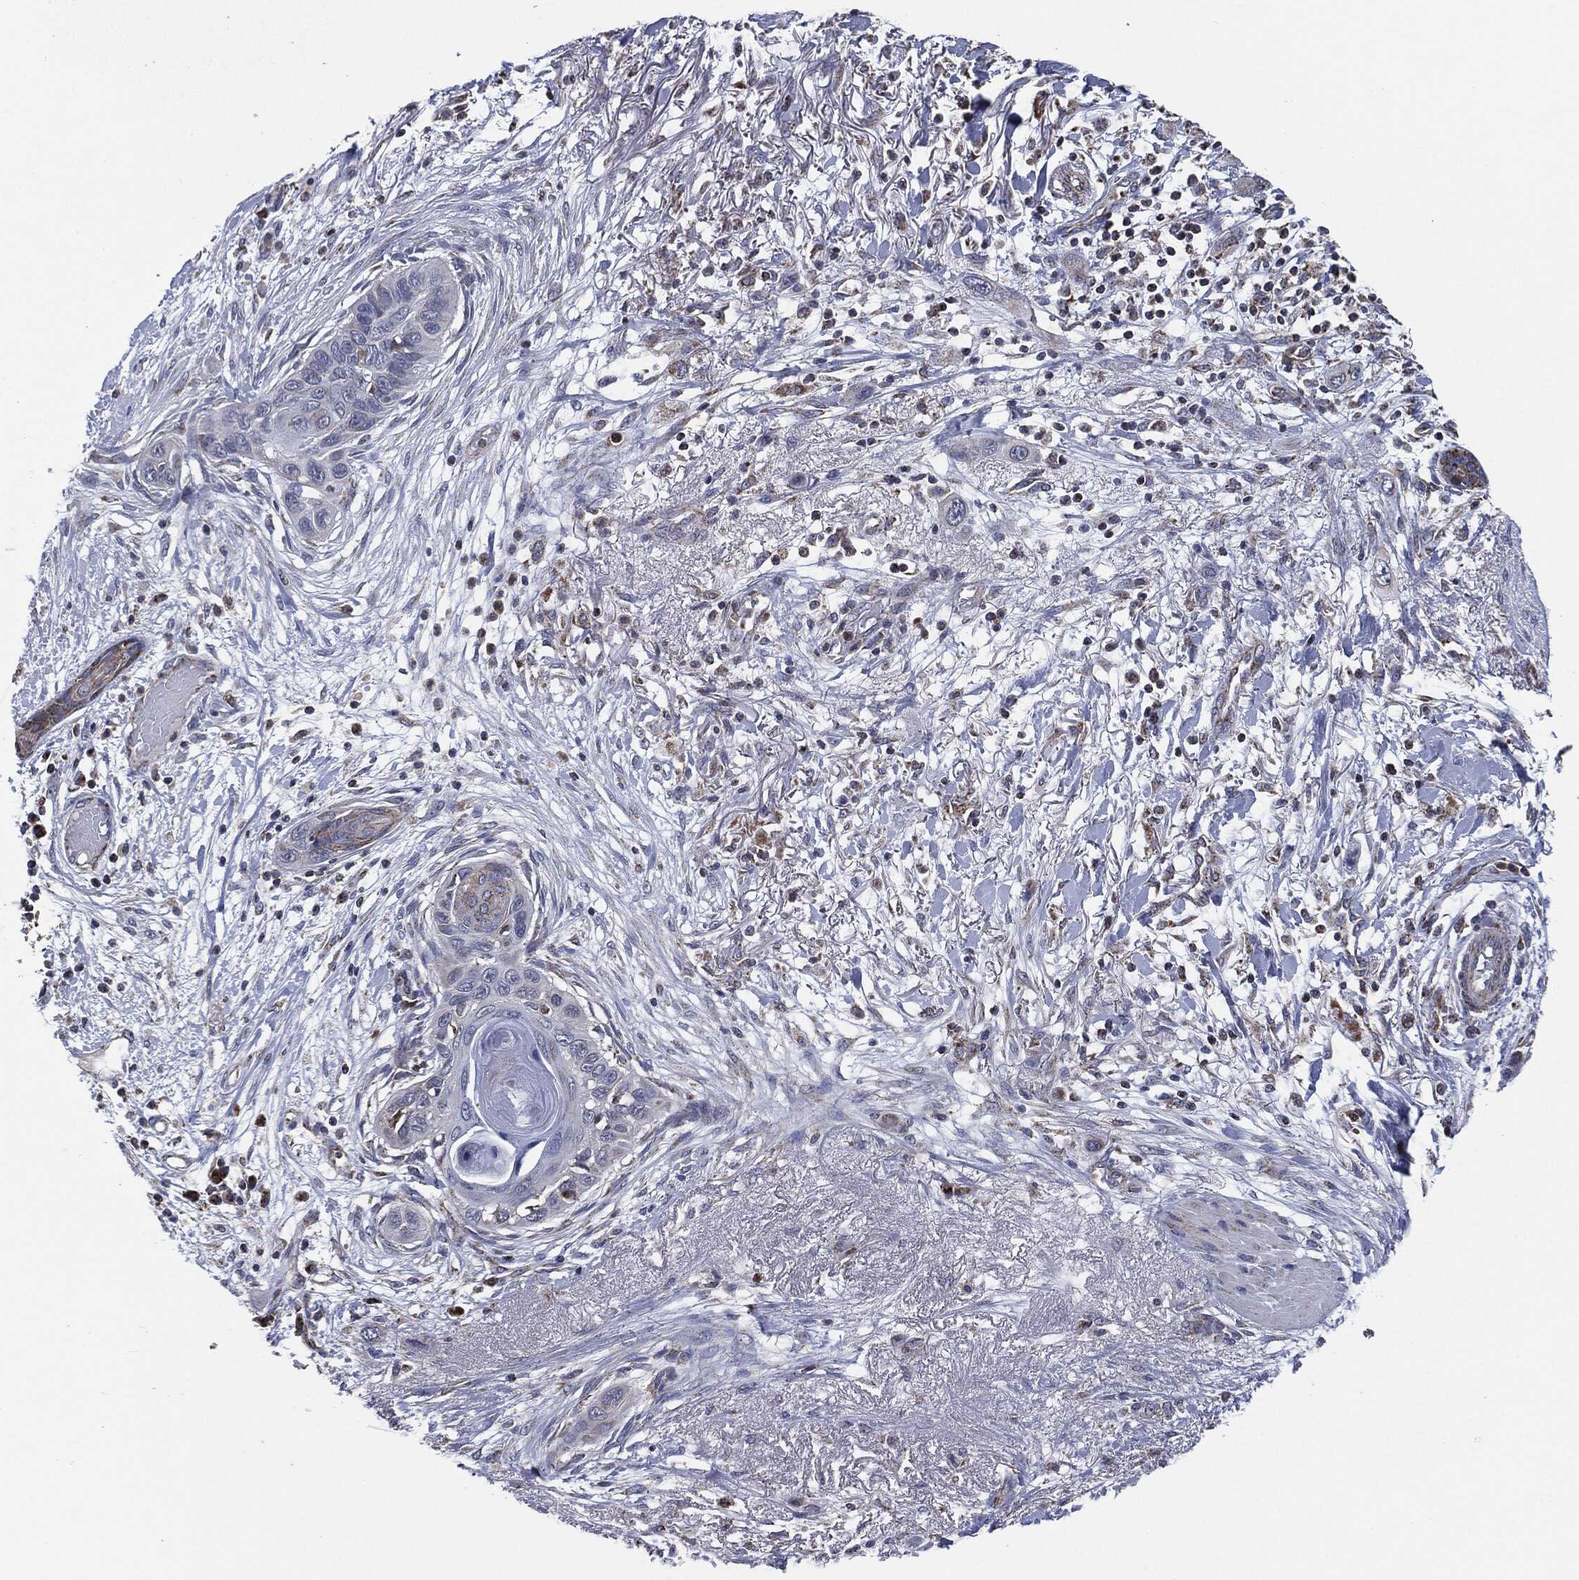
{"staining": {"intensity": "negative", "quantity": "none", "location": "none"}, "tissue": "skin cancer", "cell_type": "Tumor cells", "image_type": "cancer", "snomed": [{"axis": "morphology", "description": "Squamous cell carcinoma, NOS"}, {"axis": "topography", "description": "Skin"}], "caption": "An immunohistochemistry micrograph of squamous cell carcinoma (skin) is shown. There is no staining in tumor cells of squamous cell carcinoma (skin).", "gene": "NDUFV2", "patient": {"sex": "male", "age": 79}}